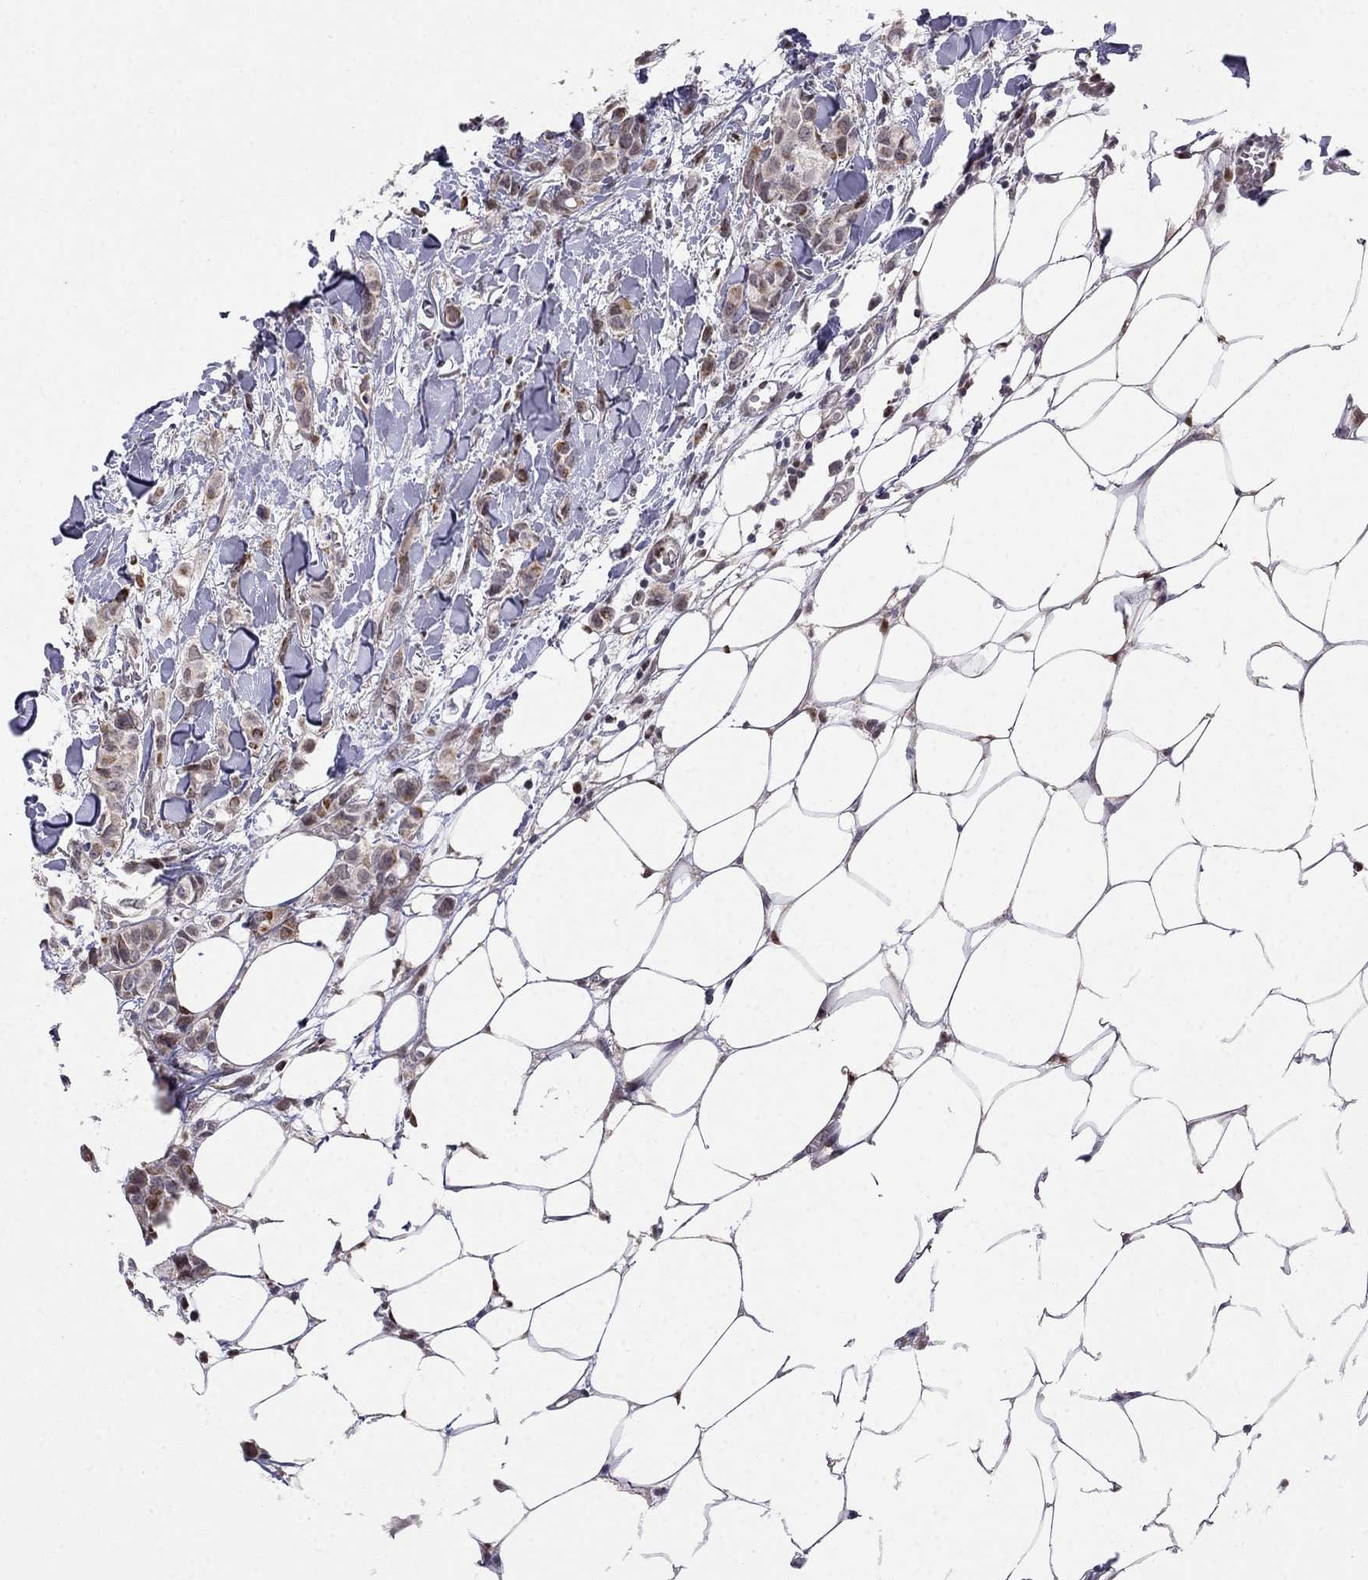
{"staining": {"intensity": "moderate", "quantity": "25%-75%", "location": "cytoplasmic/membranous"}, "tissue": "breast cancer", "cell_type": "Tumor cells", "image_type": "cancer", "snomed": [{"axis": "morphology", "description": "Duct carcinoma"}, {"axis": "topography", "description": "Breast"}], "caption": "Tumor cells show medium levels of moderate cytoplasmic/membranous staining in about 25%-75% of cells in human intraductal carcinoma (breast). (IHC, brightfield microscopy, high magnification).", "gene": "LRRC39", "patient": {"sex": "female", "age": 85}}